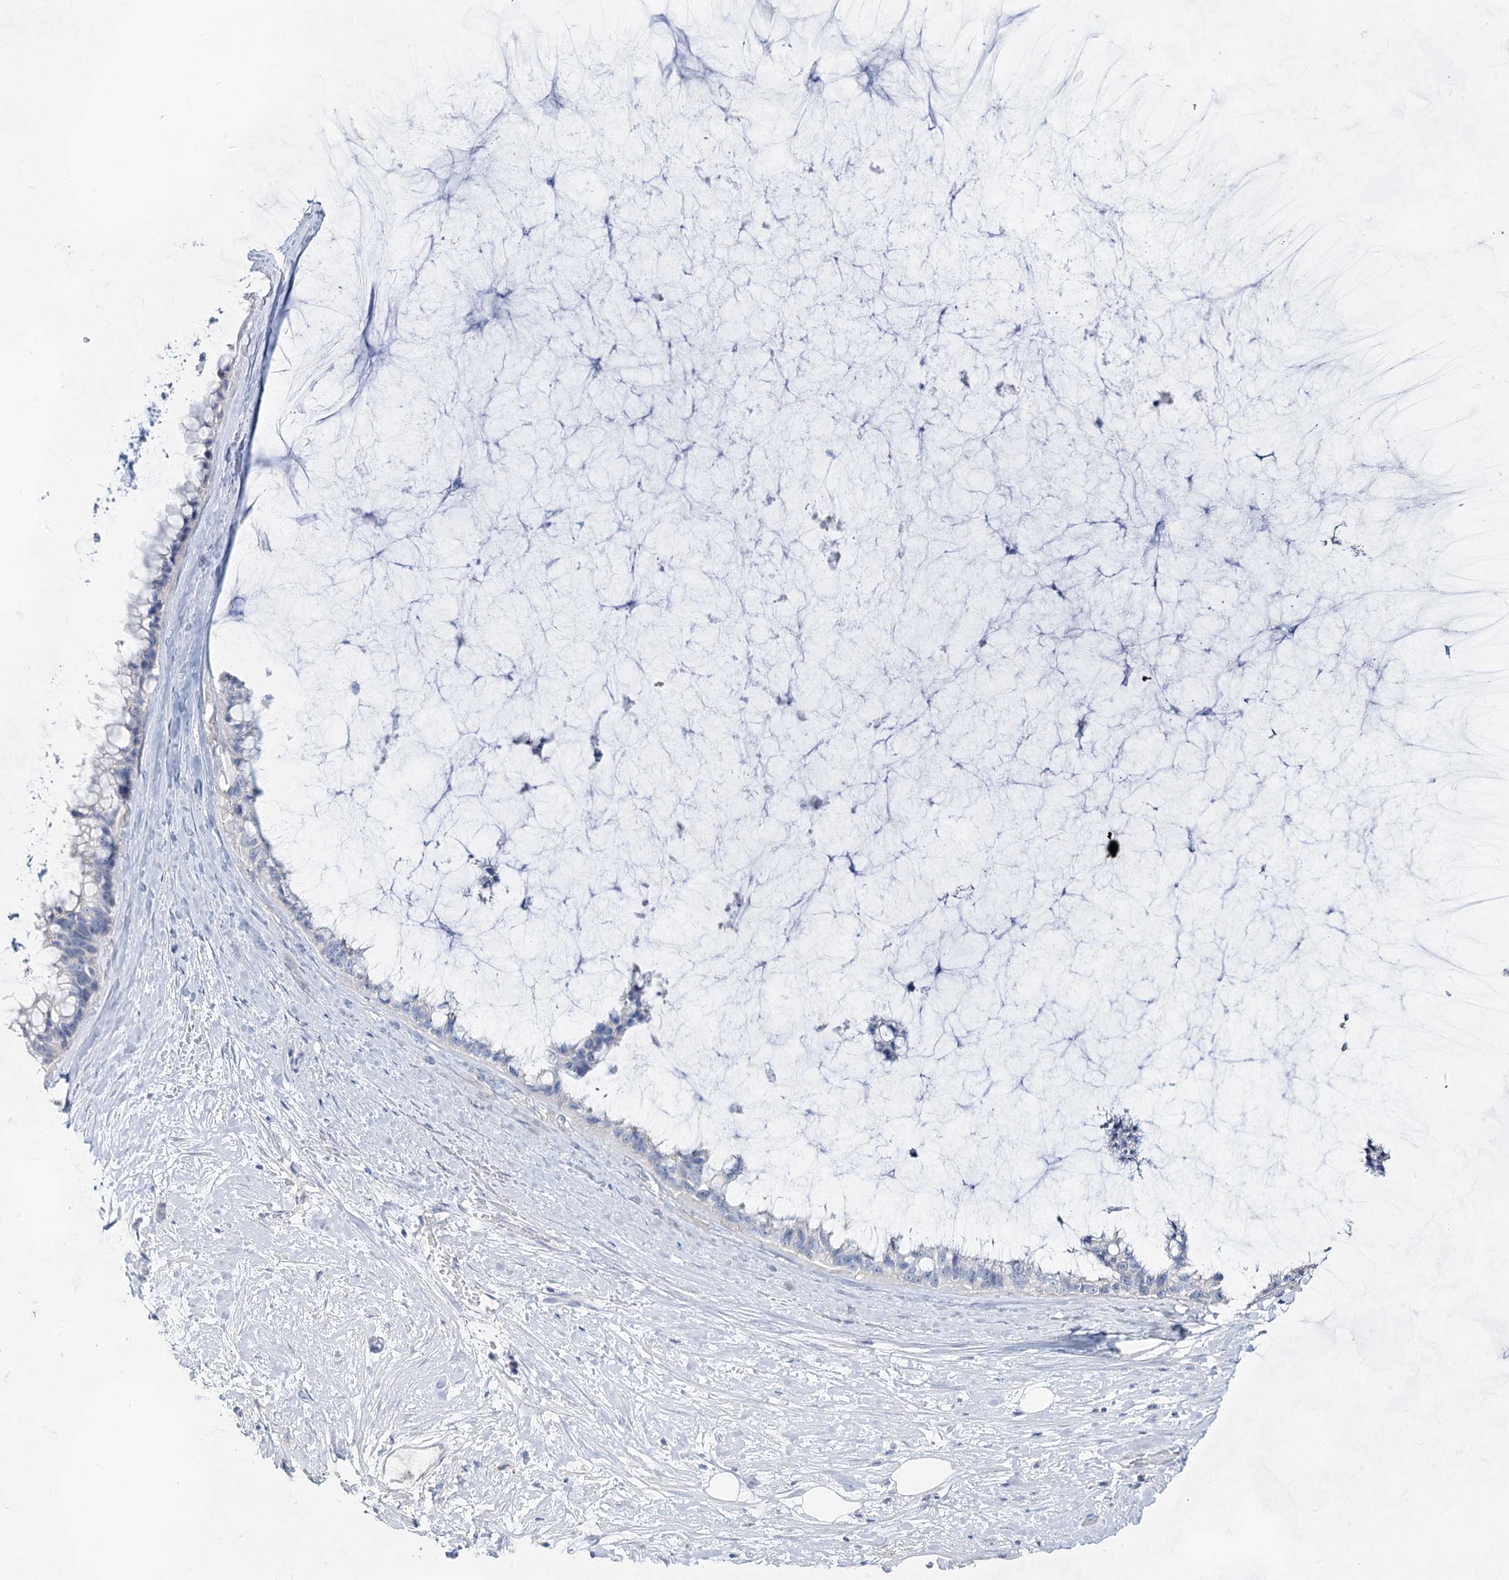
{"staining": {"intensity": "negative", "quantity": "none", "location": "none"}, "tissue": "ovarian cancer", "cell_type": "Tumor cells", "image_type": "cancer", "snomed": [{"axis": "morphology", "description": "Cystadenocarcinoma, mucinous, NOS"}, {"axis": "topography", "description": "Ovary"}], "caption": "Mucinous cystadenocarcinoma (ovarian) stained for a protein using immunohistochemistry (IHC) displays no expression tumor cells.", "gene": "ACRV1", "patient": {"sex": "female", "age": 39}}